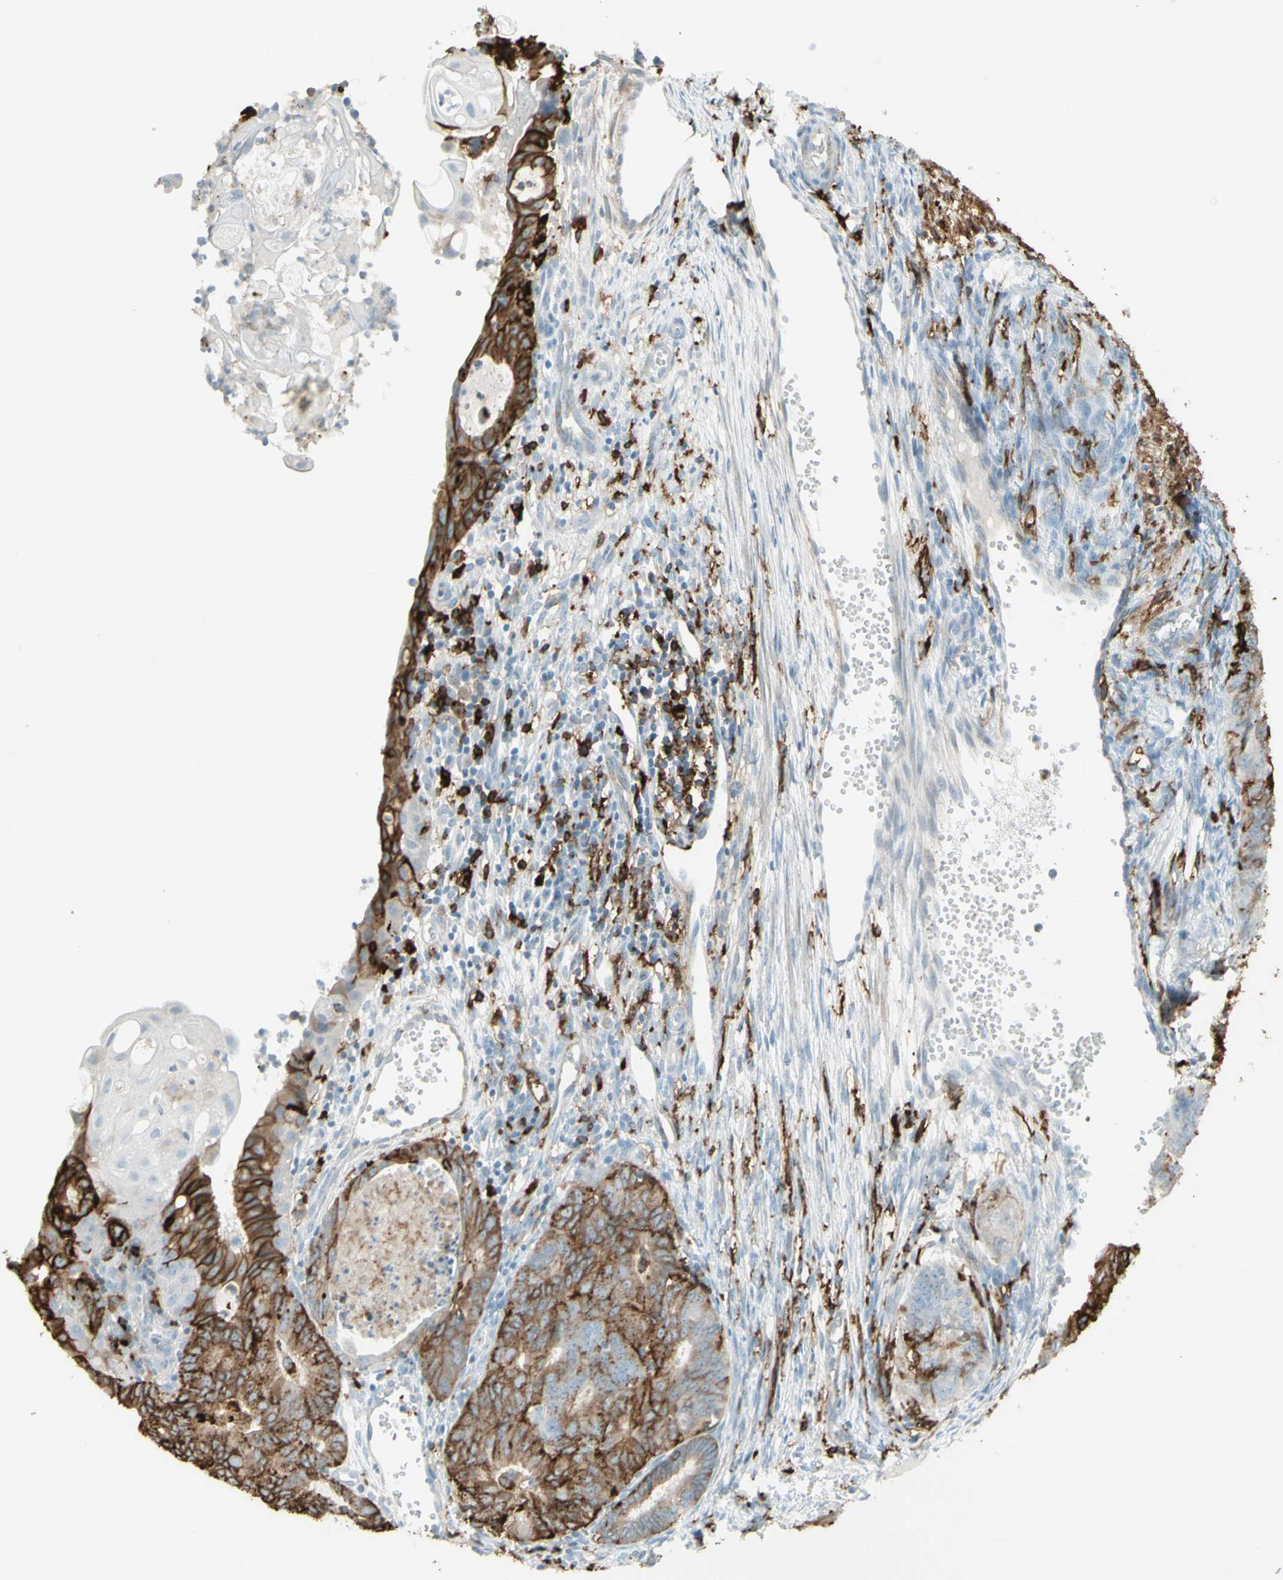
{"staining": {"intensity": "moderate", "quantity": ">75%", "location": "cytoplasmic/membranous"}, "tissue": "endometrial cancer", "cell_type": "Tumor cells", "image_type": "cancer", "snomed": [{"axis": "morphology", "description": "Adenocarcinoma, NOS"}, {"axis": "topography", "description": "Endometrium"}], "caption": "Immunohistochemical staining of human endometrial cancer reveals medium levels of moderate cytoplasmic/membranous protein expression in about >75% of tumor cells. (brown staining indicates protein expression, while blue staining denotes nuclei).", "gene": "HLA-DPB1", "patient": {"sex": "female", "age": 32}}